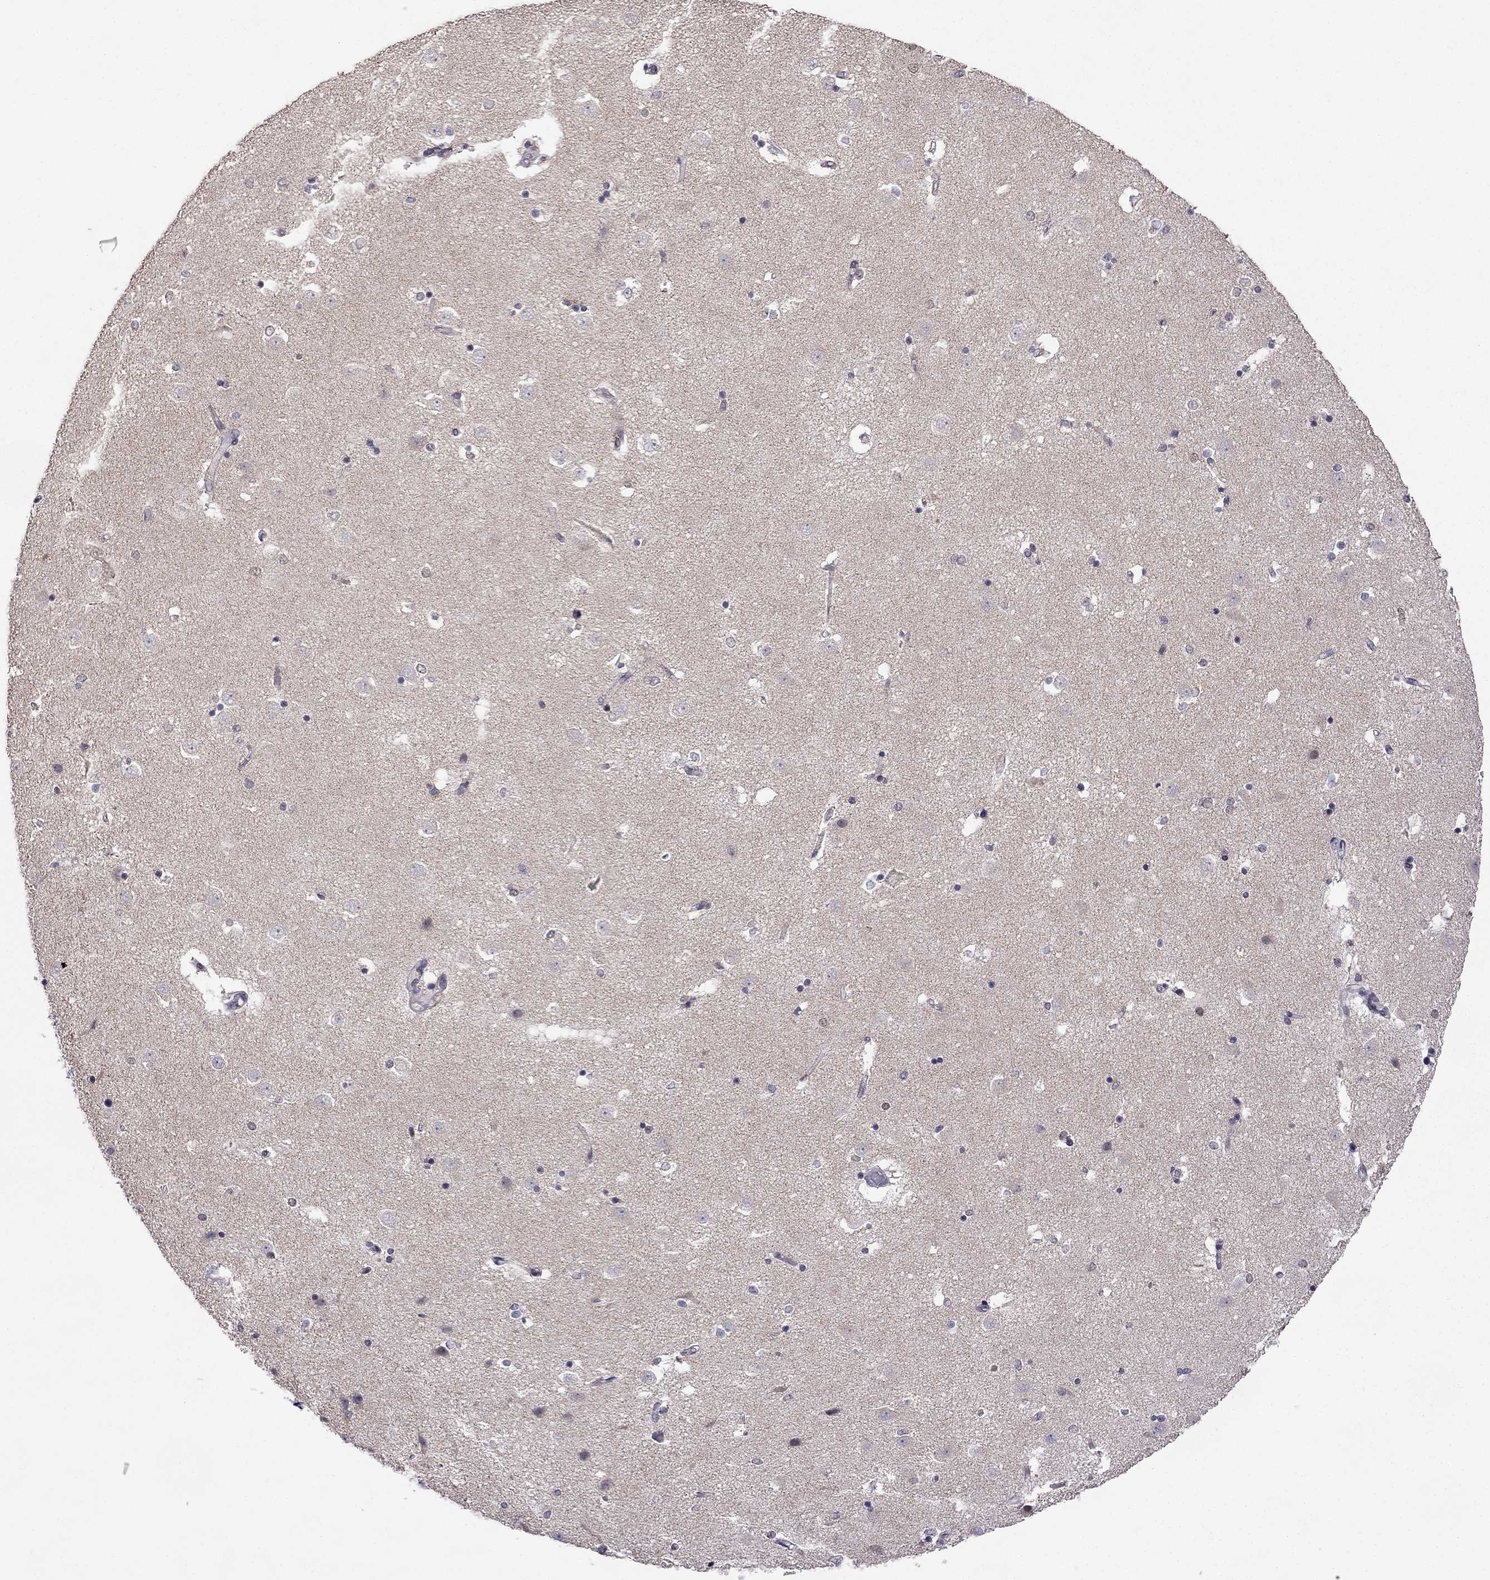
{"staining": {"intensity": "negative", "quantity": "none", "location": "none"}, "tissue": "caudate", "cell_type": "Glial cells", "image_type": "normal", "snomed": [{"axis": "morphology", "description": "Normal tissue, NOS"}, {"axis": "topography", "description": "Lateral ventricle wall"}], "caption": "IHC photomicrograph of unremarkable human caudate stained for a protein (brown), which reveals no staining in glial cells. (Stains: DAB (3,3'-diaminobenzidine) immunohistochemistry with hematoxylin counter stain, Microscopy: brightfield microscopy at high magnification).", "gene": "SLC6A2", "patient": {"sex": "male", "age": 51}}